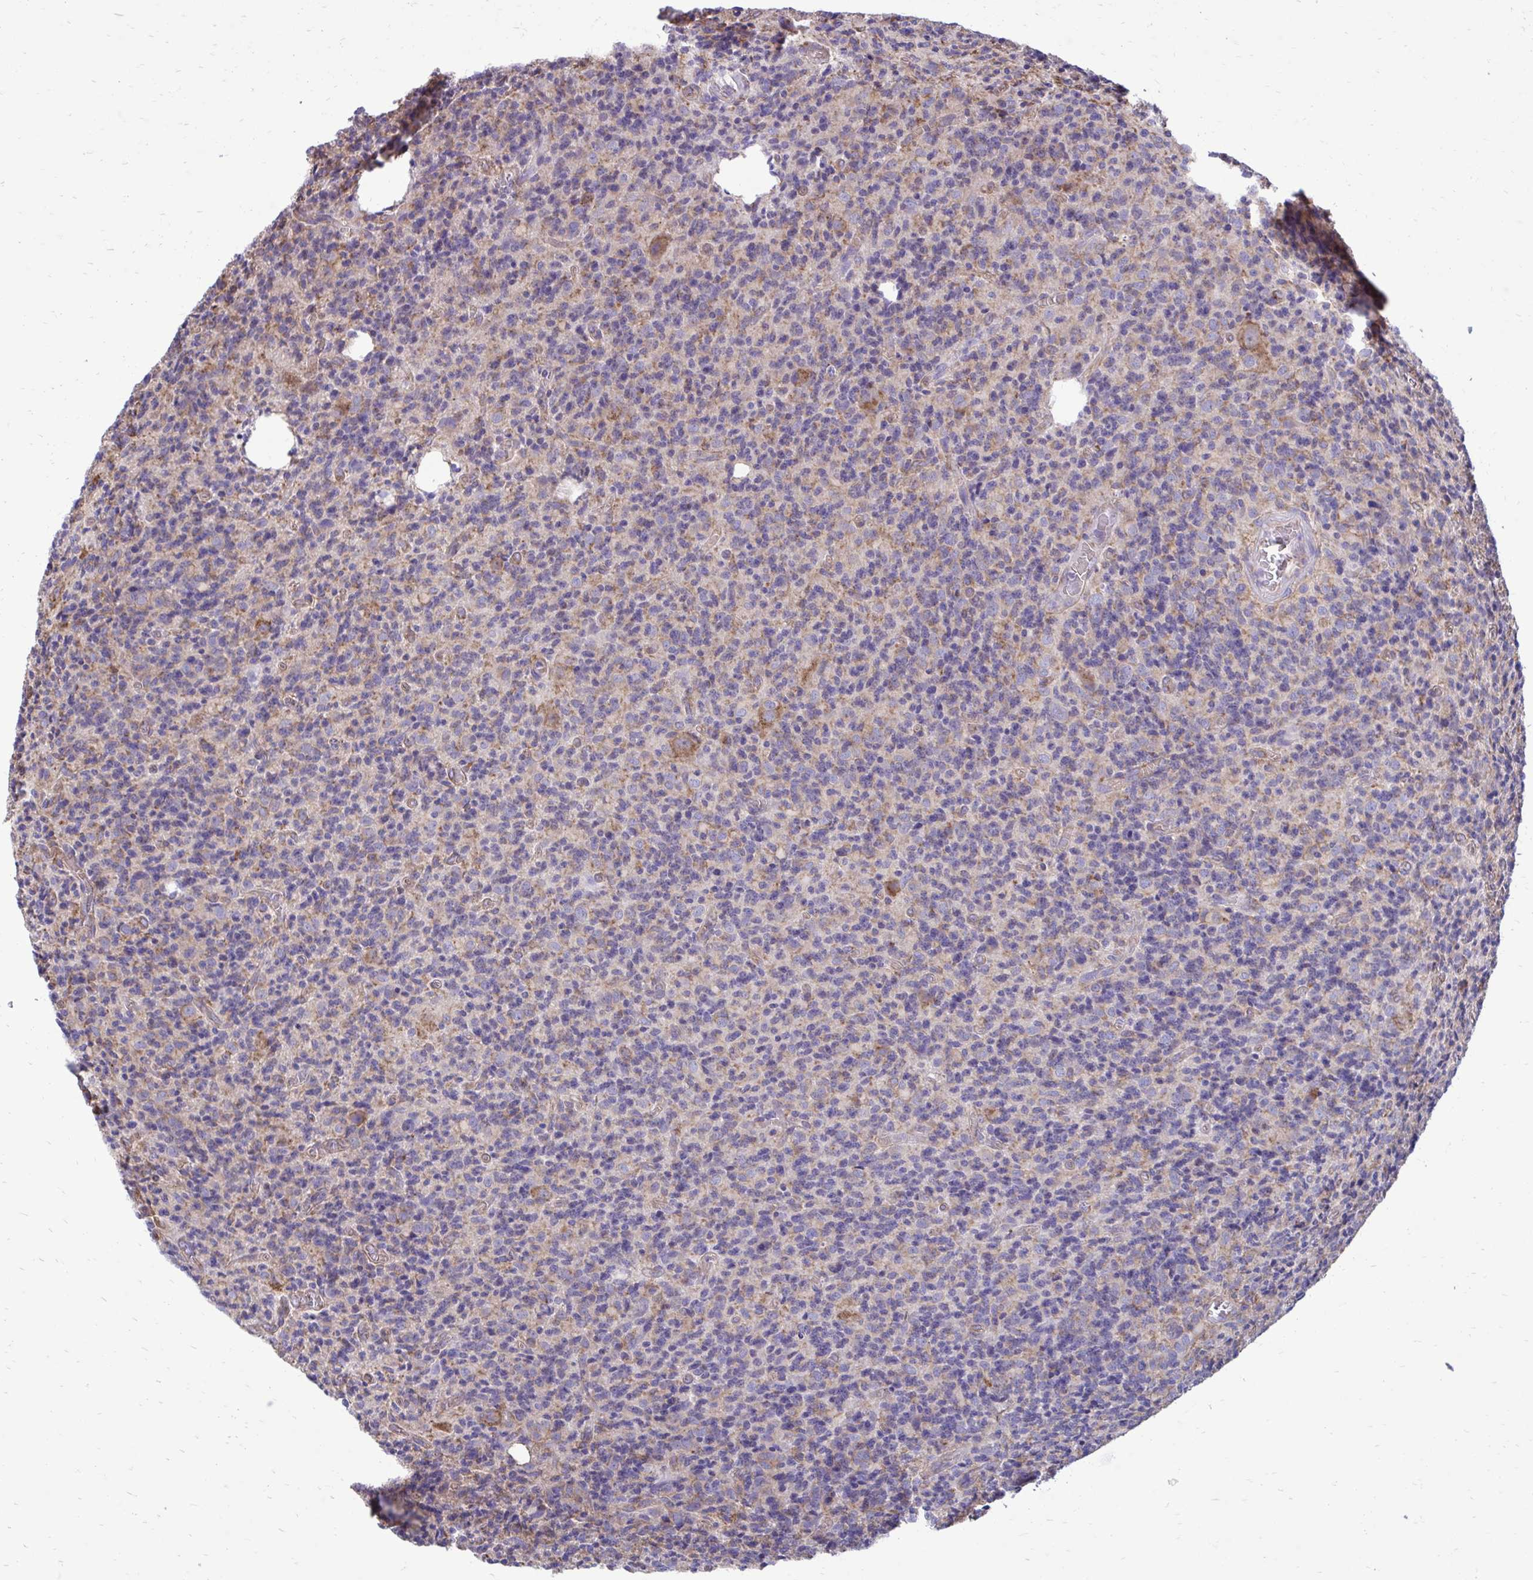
{"staining": {"intensity": "moderate", "quantity": "<25%", "location": "cytoplasmic/membranous"}, "tissue": "glioma", "cell_type": "Tumor cells", "image_type": "cancer", "snomed": [{"axis": "morphology", "description": "Glioma, malignant, High grade"}, {"axis": "topography", "description": "Brain"}], "caption": "DAB (3,3'-diaminobenzidine) immunohistochemical staining of malignant high-grade glioma demonstrates moderate cytoplasmic/membranous protein positivity in about <25% of tumor cells.", "gene": "CLTA", "patient": {"sex": "male", "age": 76}}